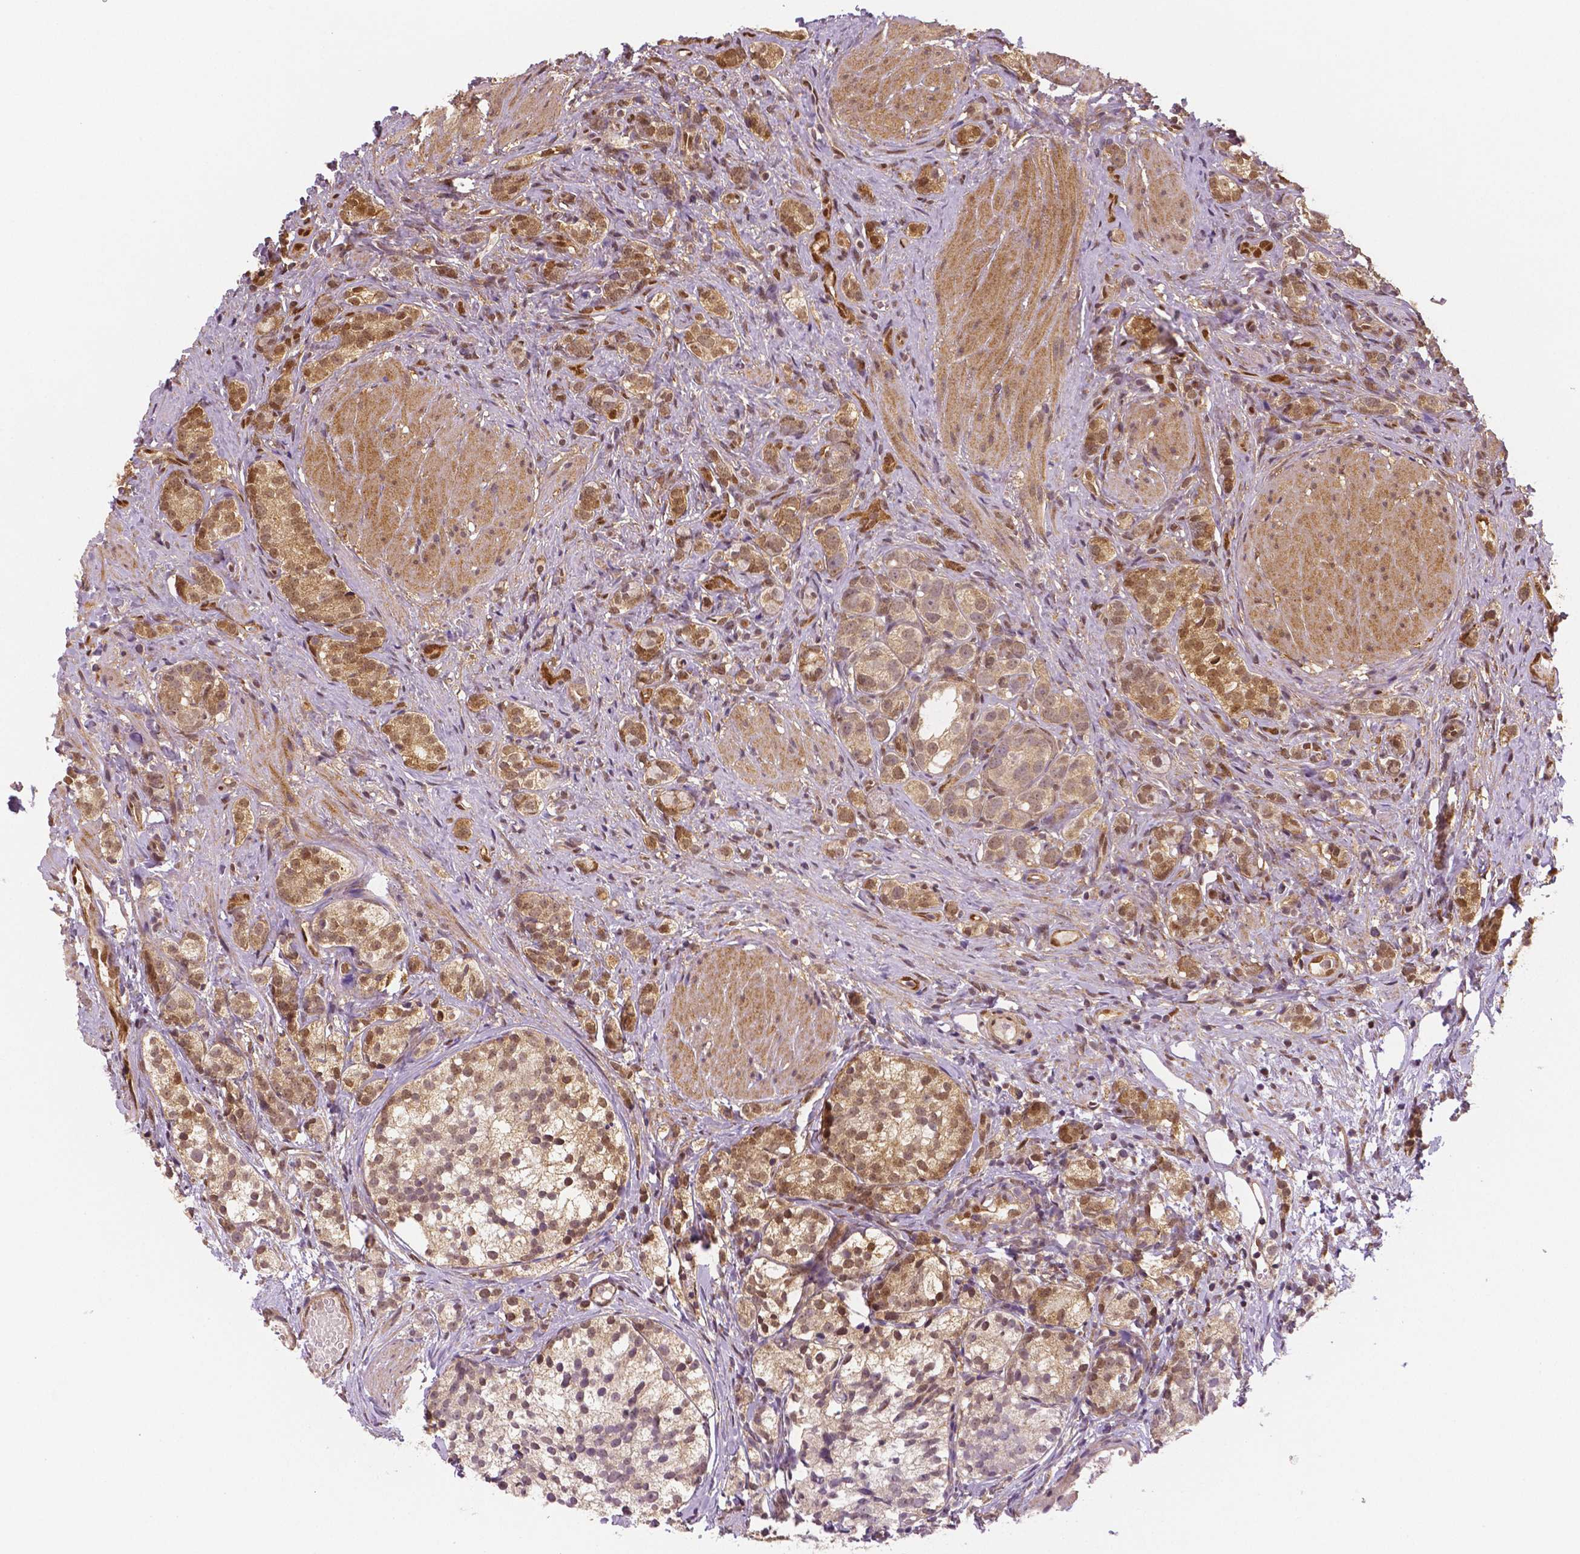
{"staining": {"intensity": "moderate", "quantity": ">75%", "location": "cytoplasmic/membranous,nuclear"}, "tissue": "prostate cancer", "cell_type": "Tumor cells", "image_type": "cancer", "snomed": [{"axis": "morphology", "description": "Adenocarcinoma, High grade"}, {"axis": "topography", "description": "Prostate"}], "caption": "Immunohistochemistry micrograph of human prostate cancer (high-grade adenocarcinoma) stained for a protein (brown), which reveals medium levels of moderate cytoplasmic/membranous and nuclear expression in about >75% of tumor cells.", "gene": "STAT3", "patient": {"sex": "male", "age": 53}}